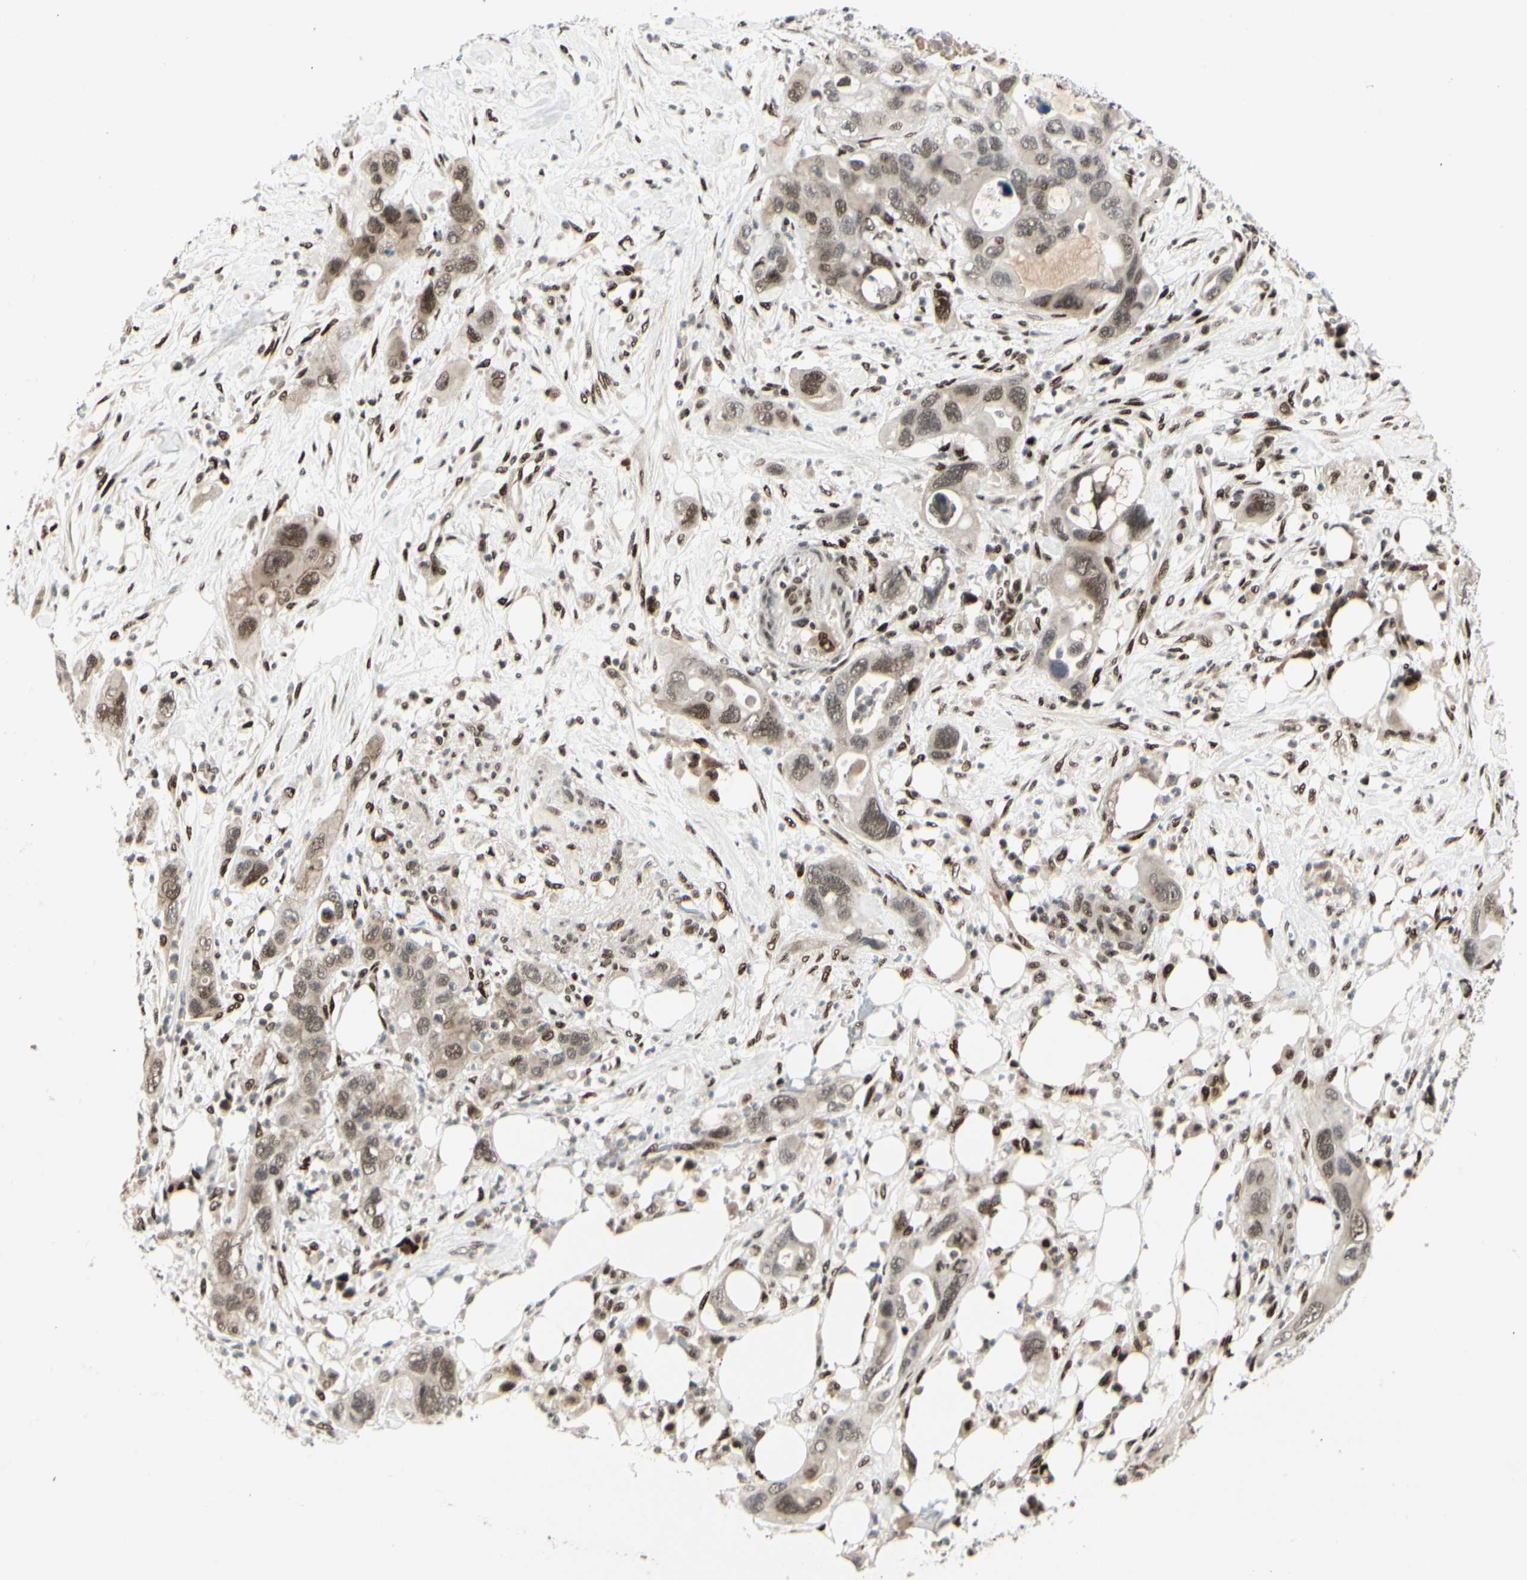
{"staining": {"intensity": "moderate", "quantity": ">75%", "location": "nuclear"}, "tissue": "pancreatic cancer", "cell_type": "Tumor cells", "image_type": "cancer", "snomed": [{"axis": "morphology", "description": "Adenocarcinoma, NOS"}, {"axis": "topography", "description": "Pancreas"}], "caption": "Pancreatic adenocarcinoma was stained to show a protein in brown. There is medium levels of moderate nuclear positivity in about >75% of tumor cells.", "gene": "FOXJ2", "patient": {"sex": "female", "age": 71}}